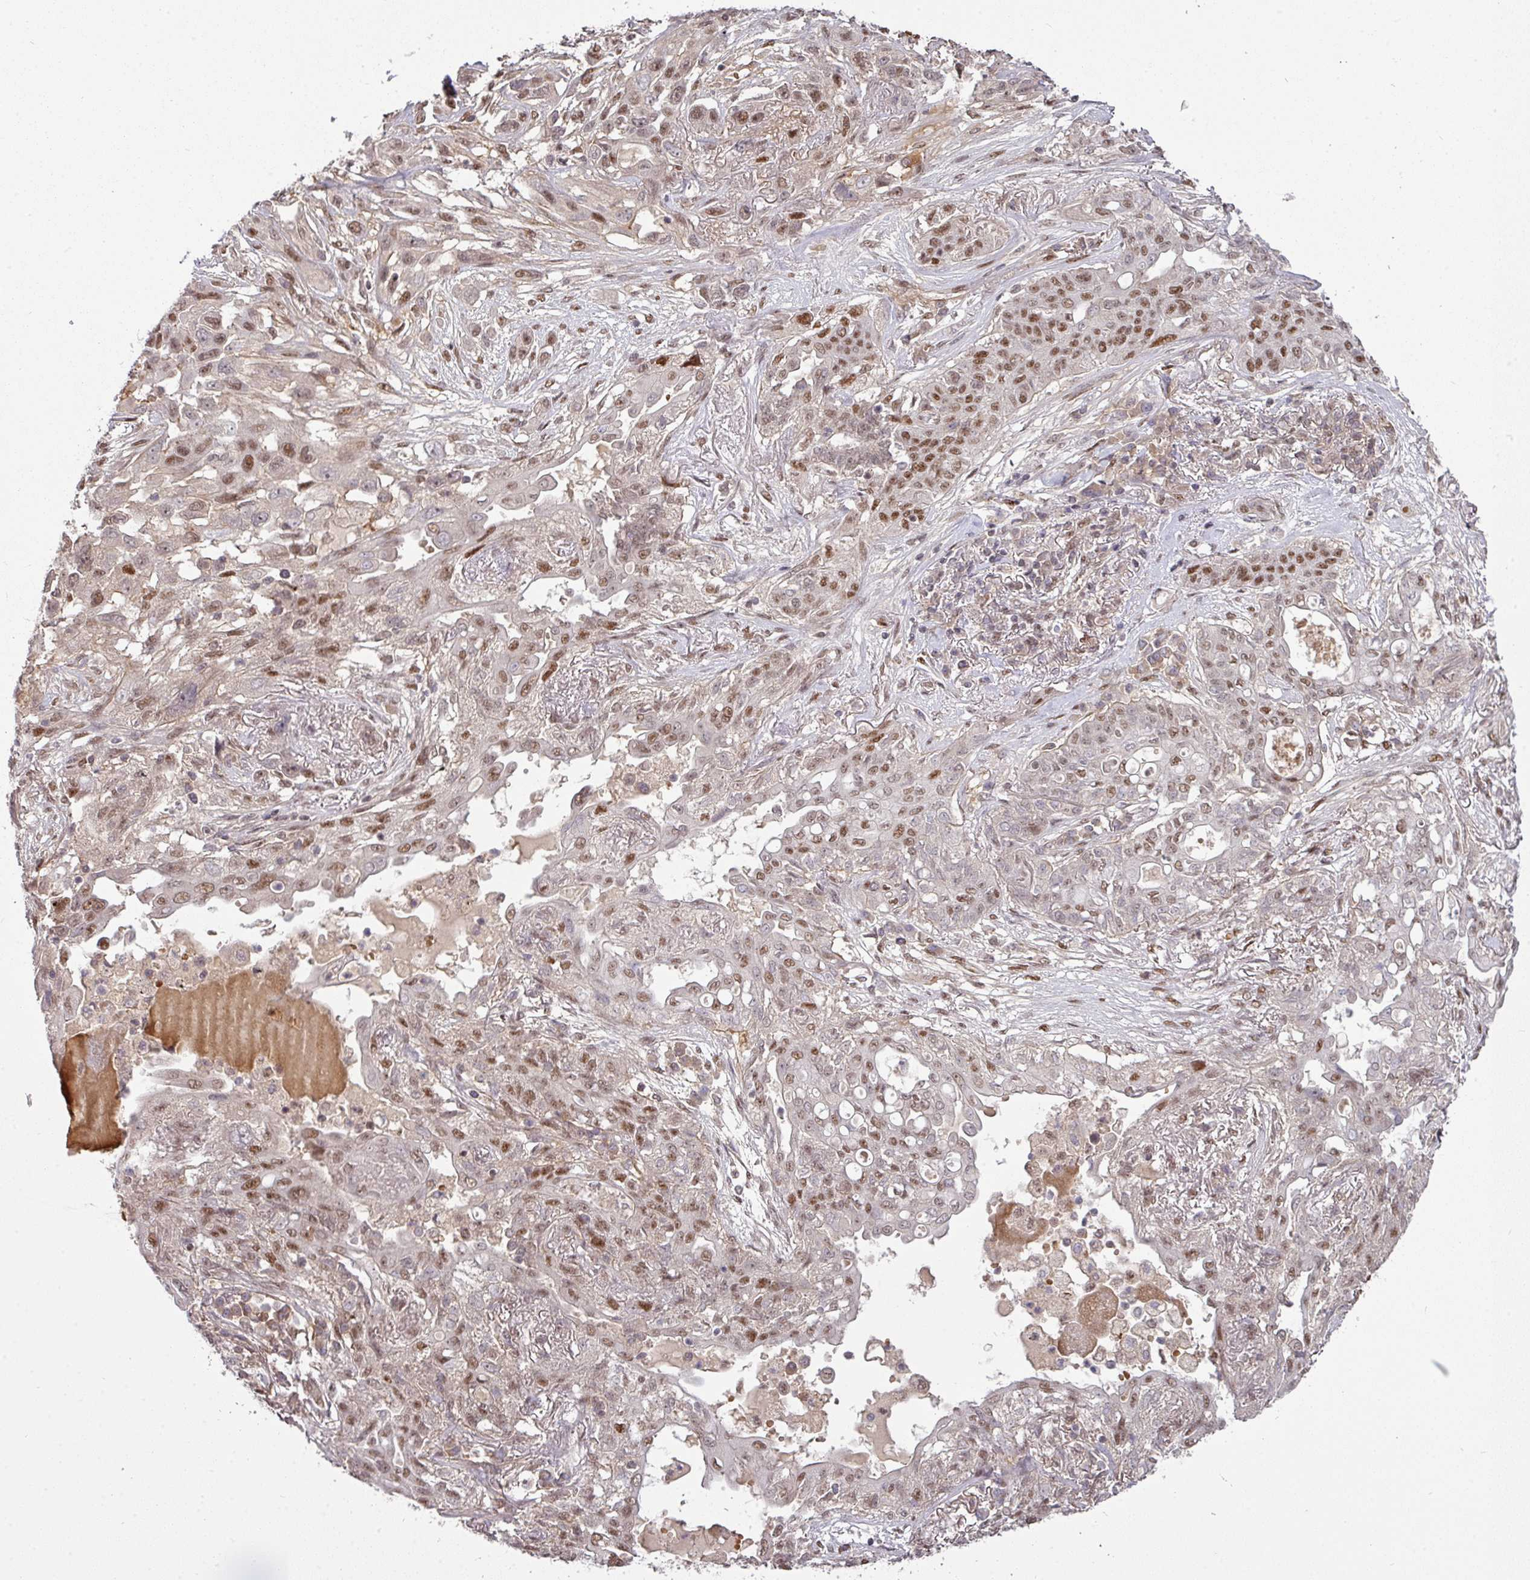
{"staining": {"intensity": "moderate", "quantity": ">75%", "location": "nuclear"}, "tissue": "lung cancer", "cell_type": "Tumor cells", "image_type": "cancer", "snomed": [{"axis": "morphology", "description": "Squamous cell carcinoma, NOS"}, {"axis": "topography", "description": "Lung"}], "caption": "This photomicrograph shows immunohistochemistry (IHC) staining of lung cancer (squamous cell carcinoma), with medium moderate nuclear staining in approximately >75% of tumor cells.", "gene": "CIC", "patient": {"sex": "female", "age": 70}}